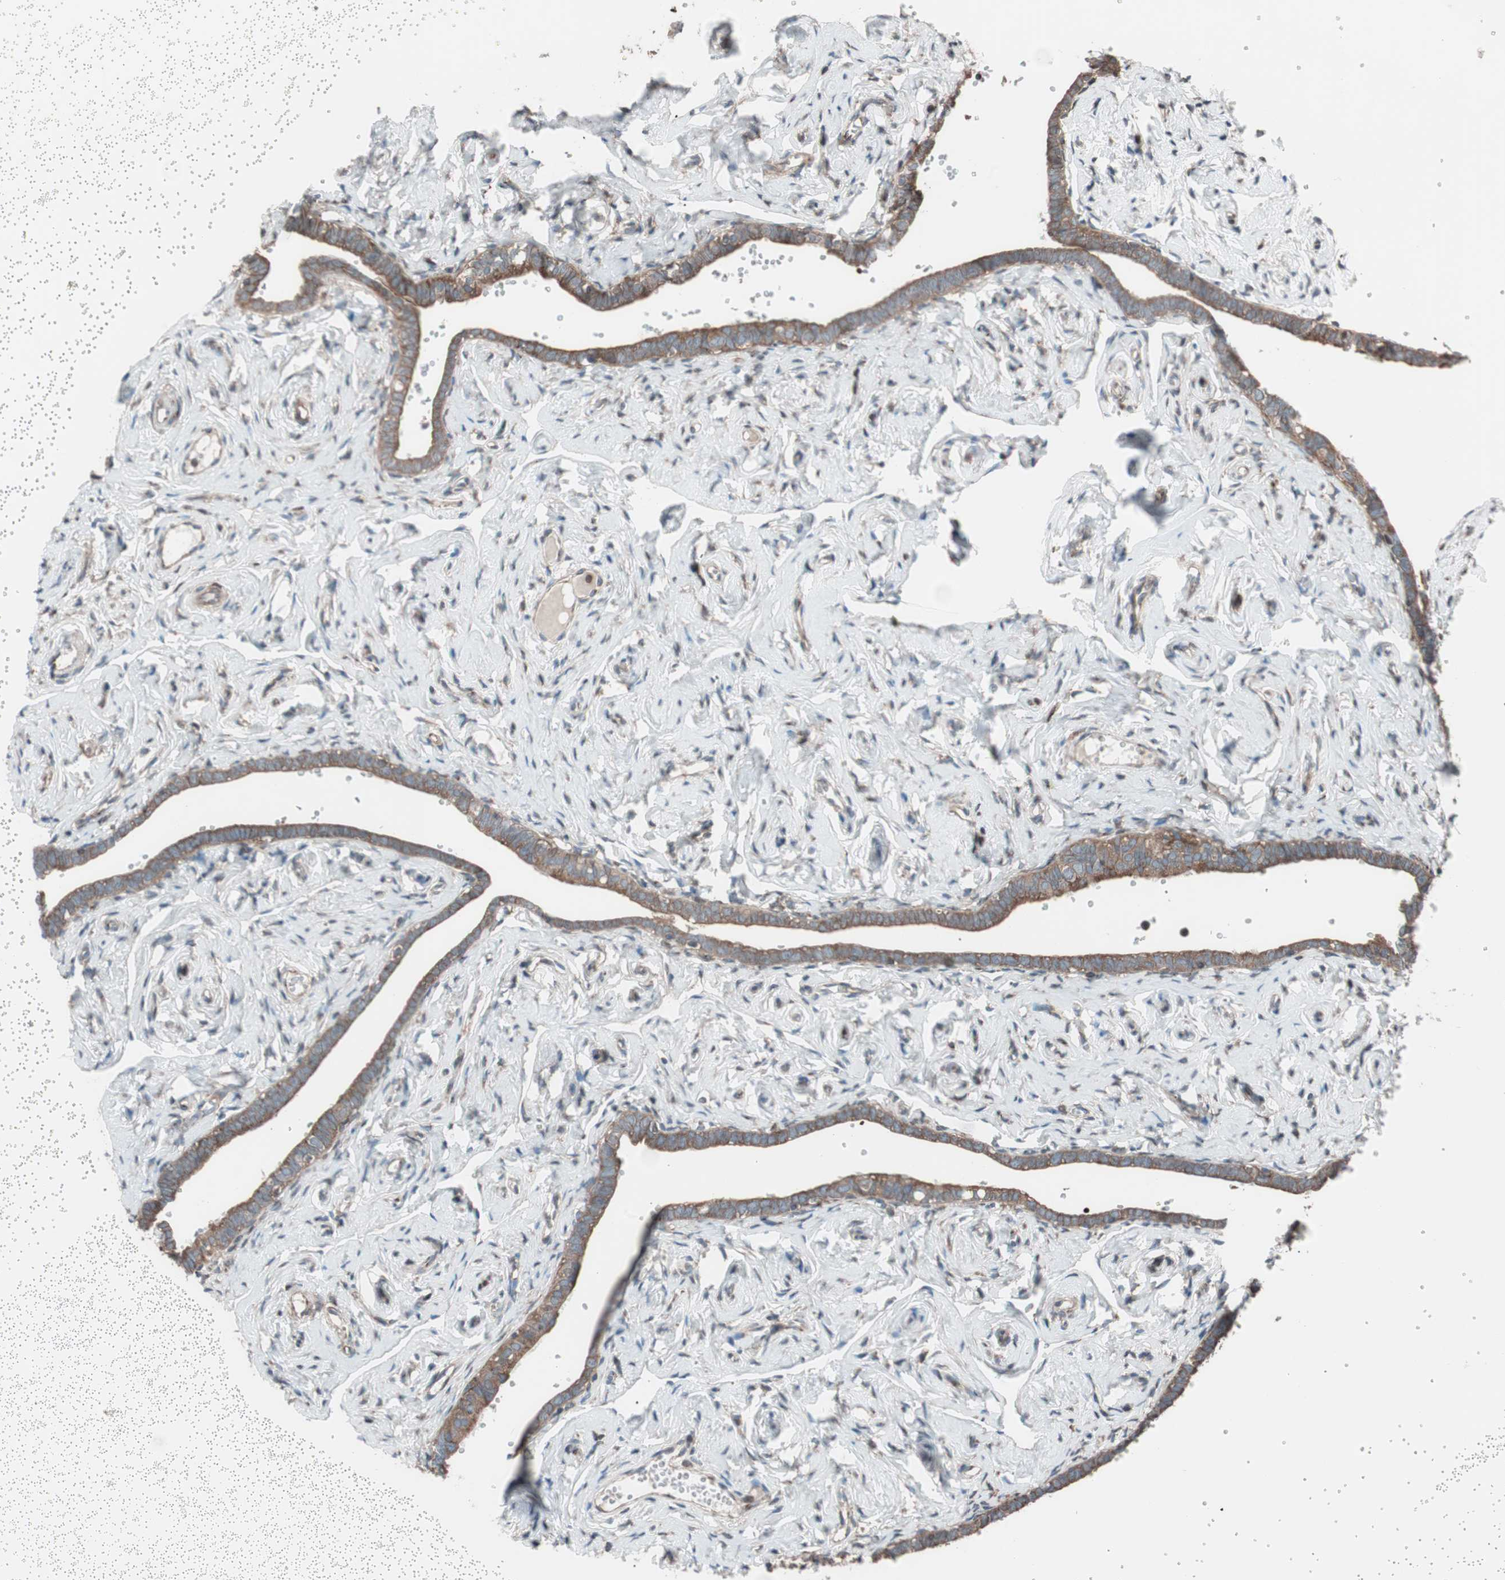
{"staining": {"intensity": "moderate", "quantity": ">75%", "location": "cytoplasmic/membranous"}, "tissue": "fallopian tube", "cell_type": "Glandular cells", "image_type": "normal", "snomed": [{"axis": "morphology", "description": "Normal tissue, NOS"}, {"axis": "topography", "description": "Fallopian tube"}], "caption": "Immunohistochemistry (IHC) (DAB (3,3'-diaminobenzidine)) staining of benign human fallopian tube exhibits moderate cytoplasmic/membranous protein staining in about >75% of glandular cells. The staining was performed using DAB to visualize the protein expression in brown, while the nuclei were stained in blue with hematoxylin (Magnification: 20x).", "gene": "SEC31A", "patient": {"sex": "female", "age": 71}}